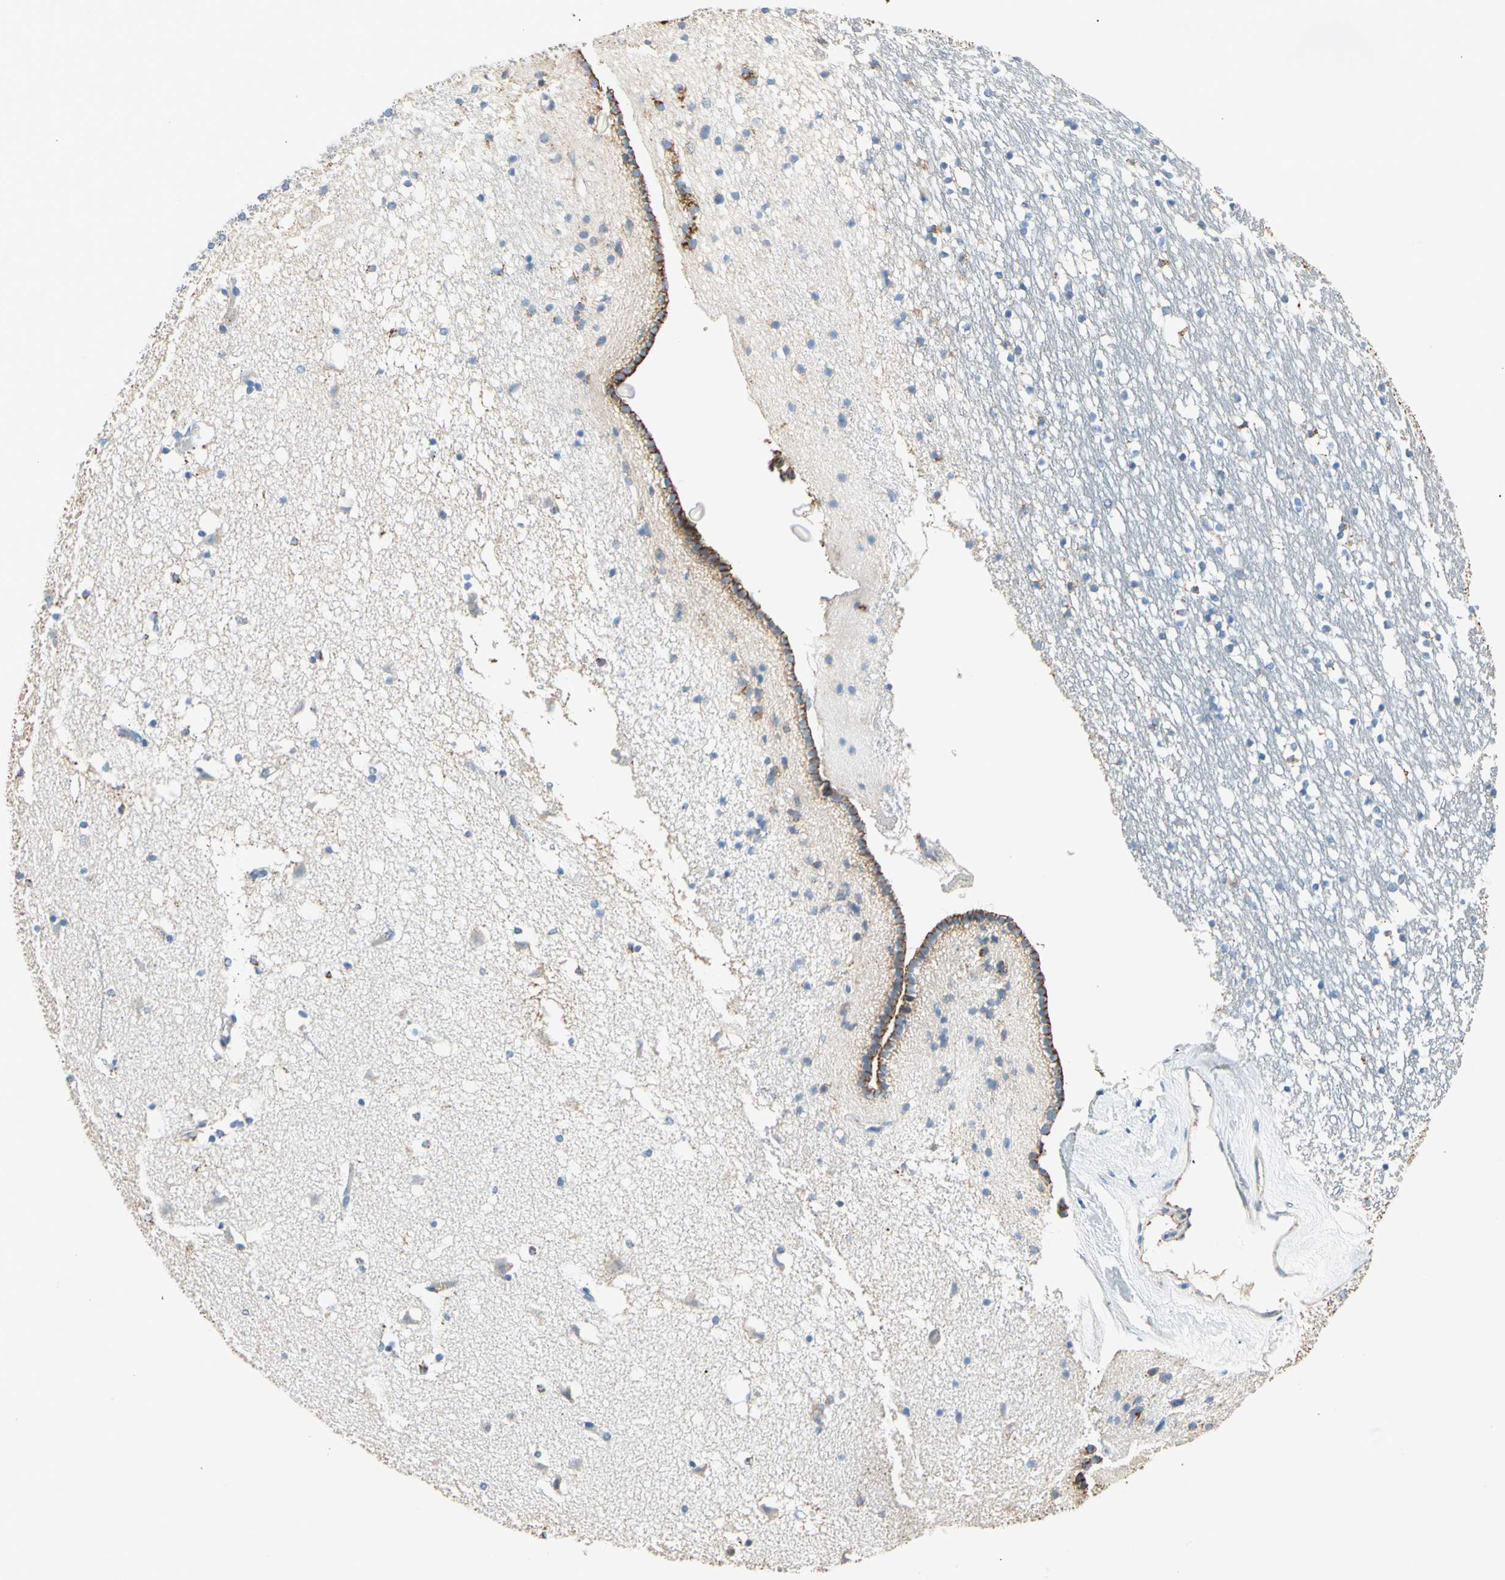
{"staining": {"intensity": "strong", "quantity": "<25%", "location": "cytoplasmic/membranous"}, "tissue": "caudate", "cell_type": "Glial cells", "image_type": "normal", "snomed": [{"axis": "morphology", "description": "Normal tissue, NOS"}, {"axis": "topography", "description": "Lateral ventricle wall"}], "caption": "Immunohistochemical staining of normal caudate exhibits medium levels of strong cytoplasmic/membranous staining in about <25% of glial cells.", "gene": "LY6G6F", "patient": {"sex": "male", "age": 45}}